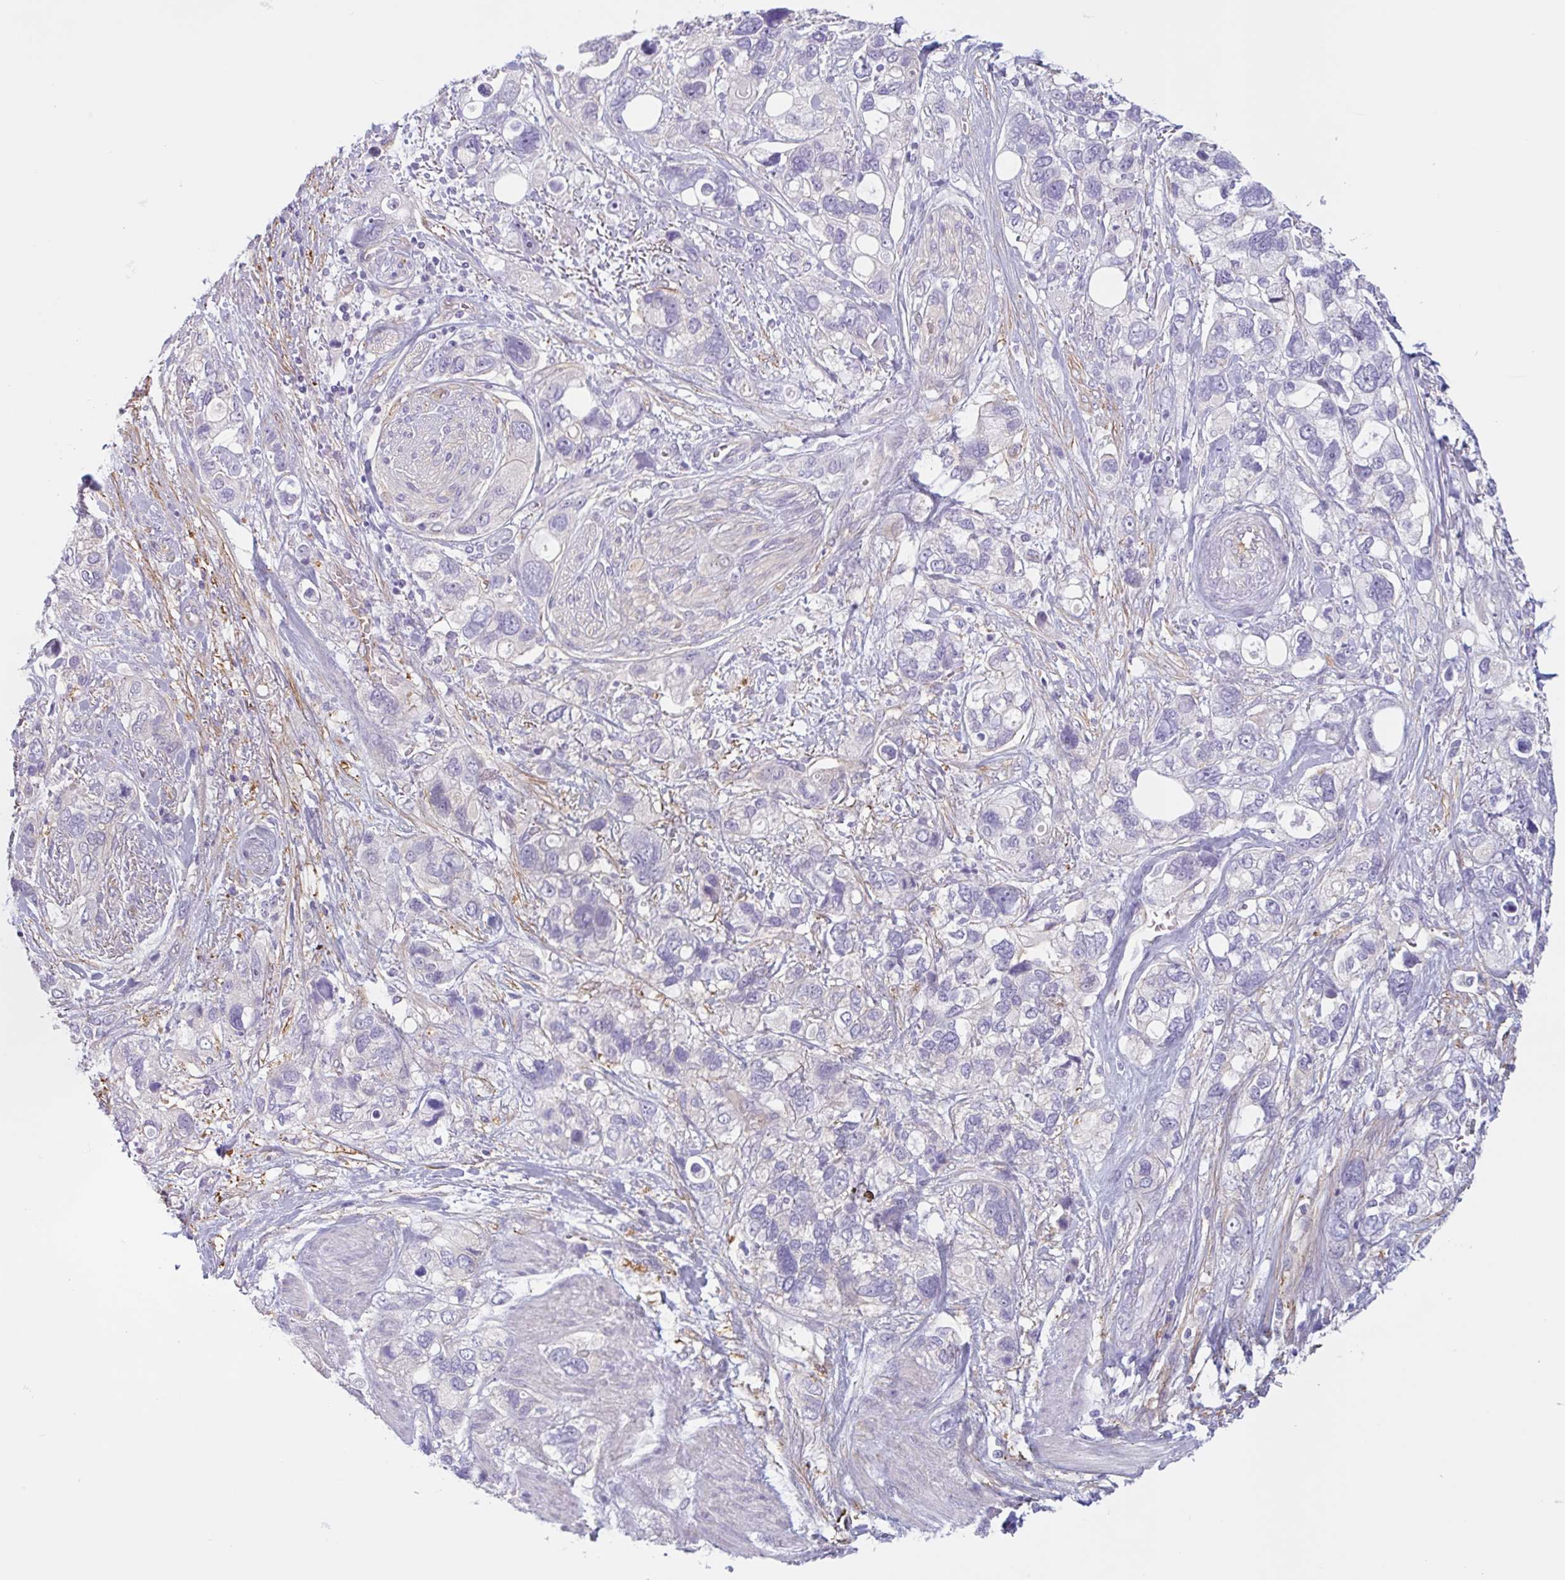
{"staining": {"intensity": "negative", "quantity": "none", "location": "none"}, "tissue": "stomach cancer", "cell_type": "Tumor cells", "image_type": "cancer", "snomed": [{"axis": "morphology", "description": "Adenocarcinoma, NOS"}, {"axis": "topography", "description": "Stomach, upper"}], "caption": "Tumor cells are negative for brown protein staining in stomach adenocarcinoma.", "gene": "MYH10", "patient": {"sex": "female", "age": 81}}